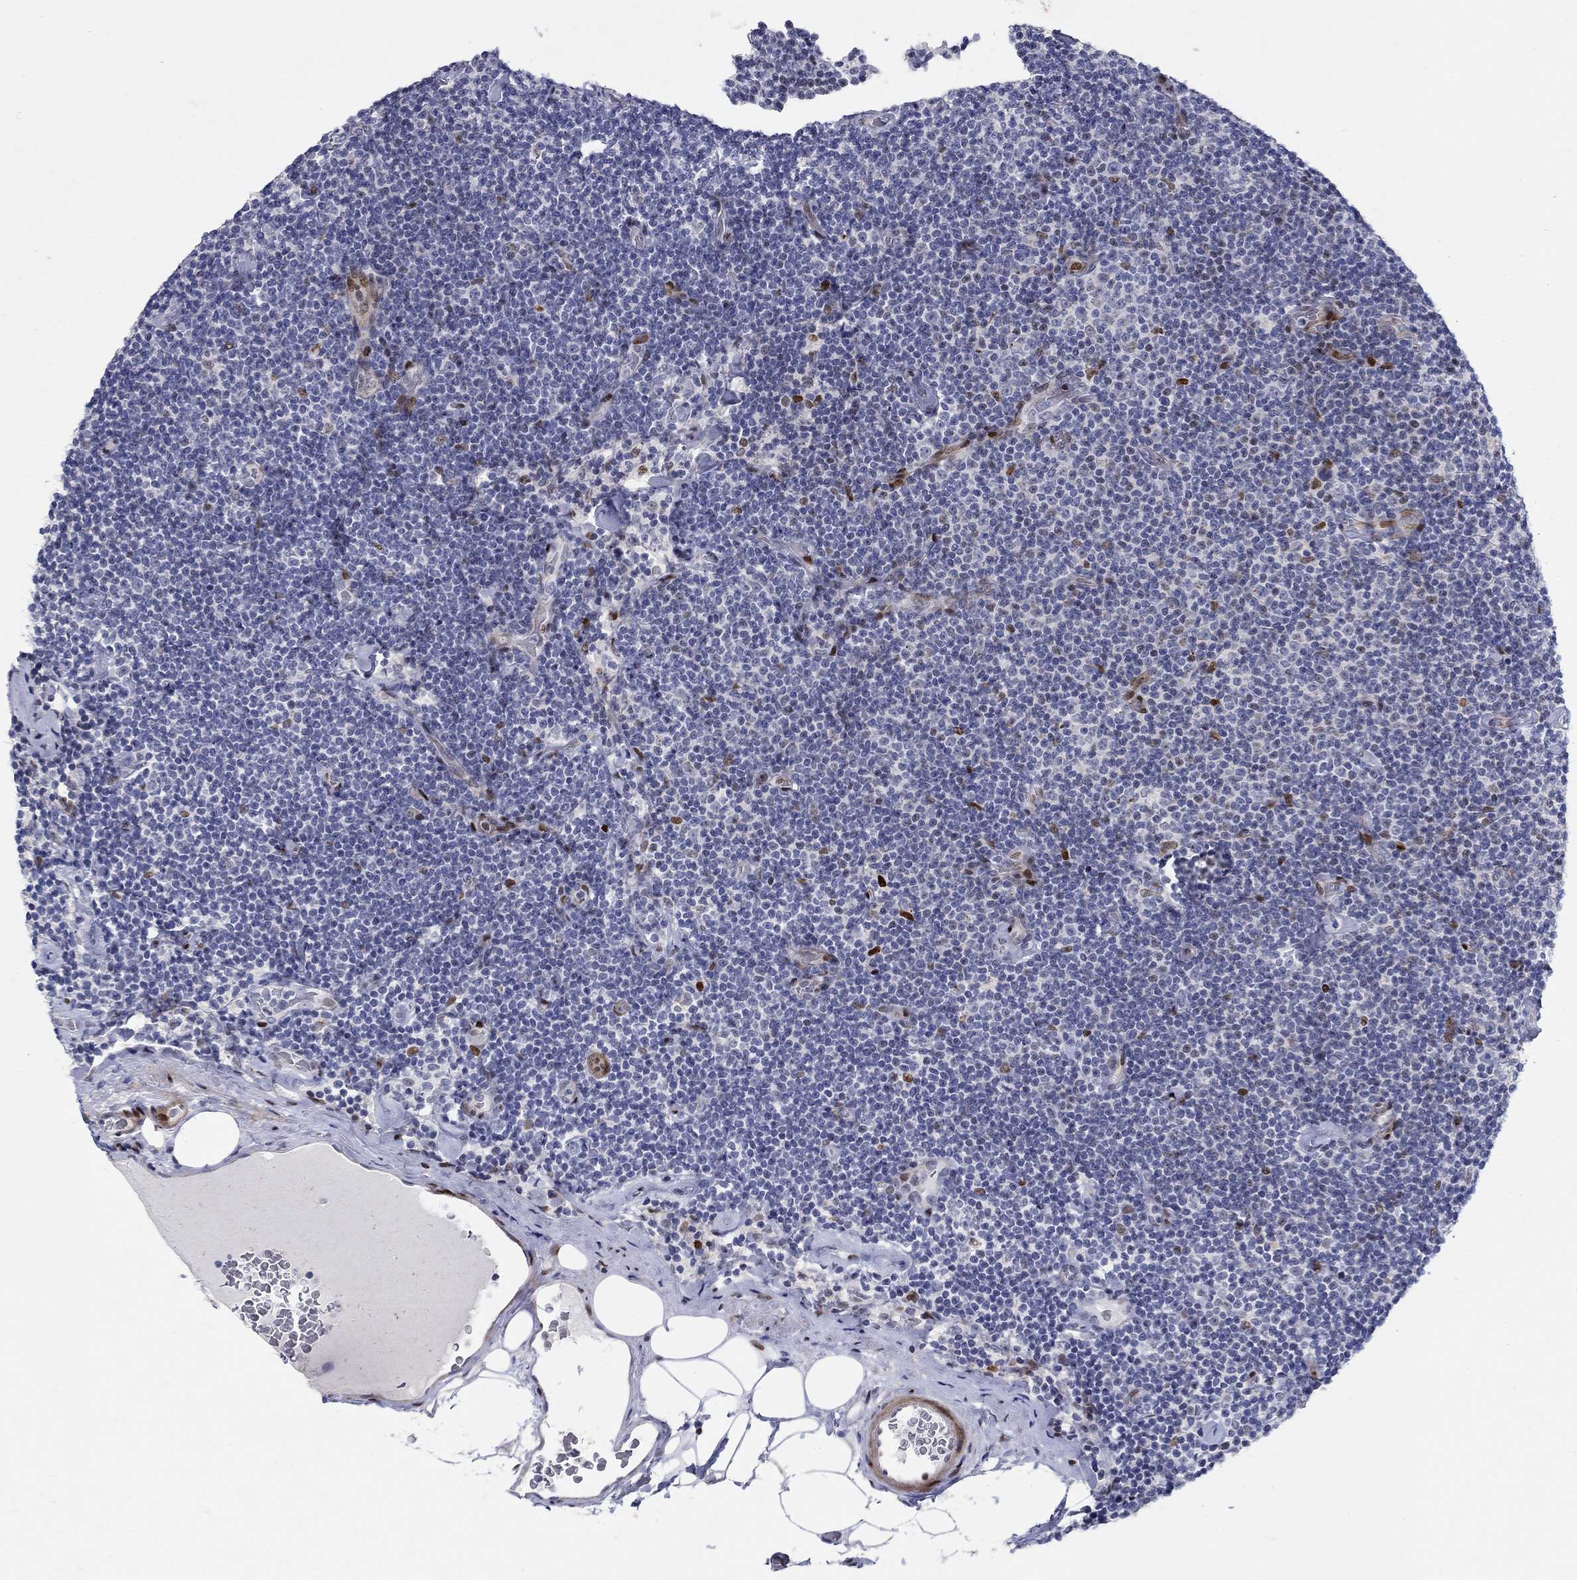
{"staining": {"intensity": "strong", "quantity": "<25%", "location": "nuclear"}, "tissue": "lymphoma", "cell_type": "Tumor cells", "image_type": "cancer", "snomed": [{"axis": "morphology", "description": "Malignant lymphoma, non-Hodgkin's type, Low grade"}, {"axis": "topography", "description": "Lymph node"}], "caption": "DAB (3,3'-diaminobenzidine) immunohistochemical staining of human lymphoma displays strong nuclear protein expression in about <25% of tumor cells.", "gene": "RAPGEF5", "patient": {"sex": "male", "age": 81}}